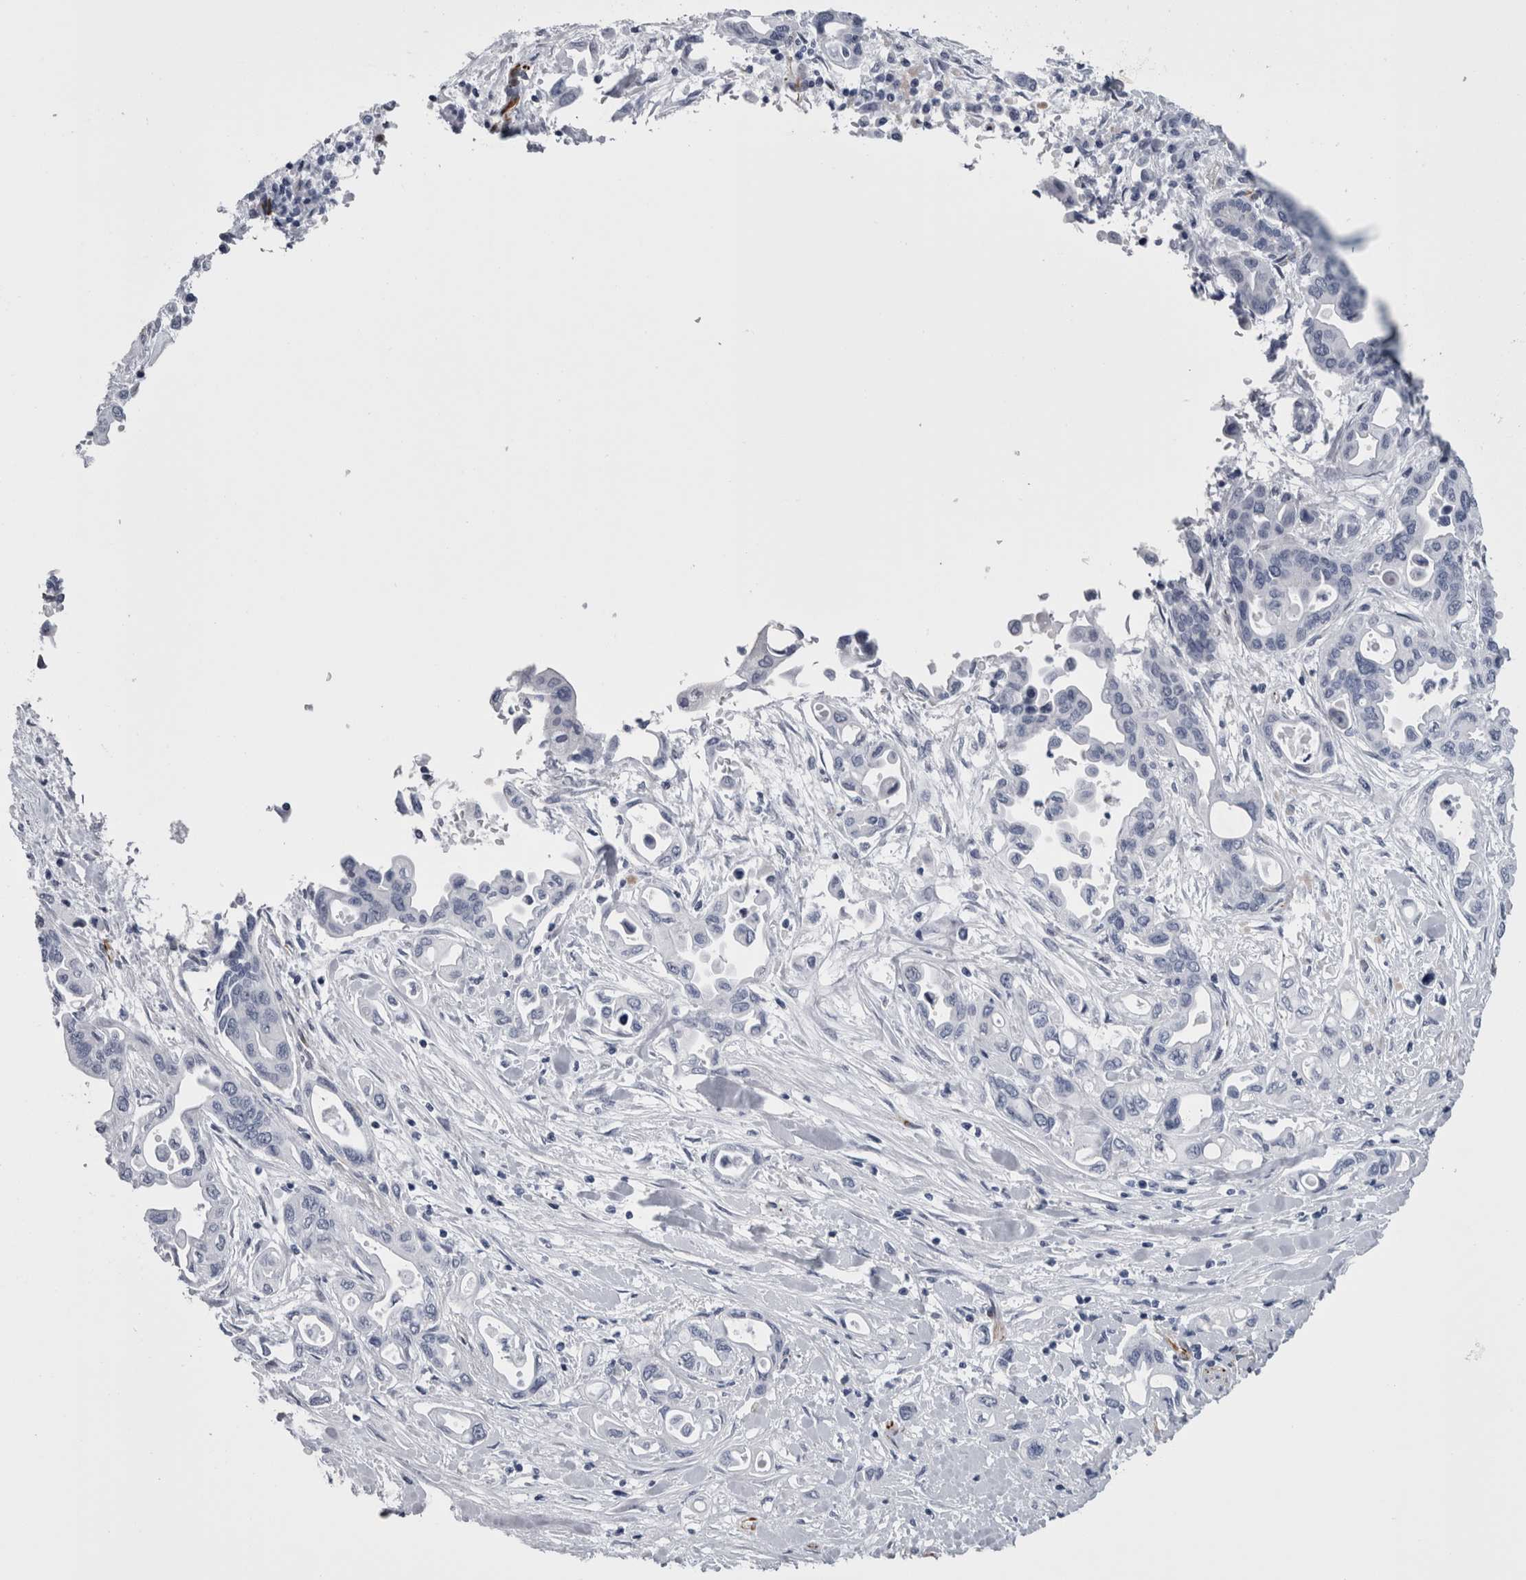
{"staining": {"intensity": "negative", "quantity": "none", "location": "none"}, "tissue": "pancreatic cancer", "cell_type": "Tumor cells", "image_type": "cancer", "snomed": [{"axis": "morphology", "description": "Adenocarcinoma, NOS"}, {"axis": "topography", "description": "Pancreas"}], "caption": "IHC histopathology image of neoplastic tissue: human adenocarcinoma (pancreatic) stained with DAB reveals no significant protein staining in tumor cells. (Stains: DAB (3,3'-diaminobenzidine) immunohistochemistry (IHC) with hematoxylin counter stain, Microscopy: brightfield microscopy at high magnification).", "gene": "VWDE", "patient": {"sex": "female", "age": 57}}